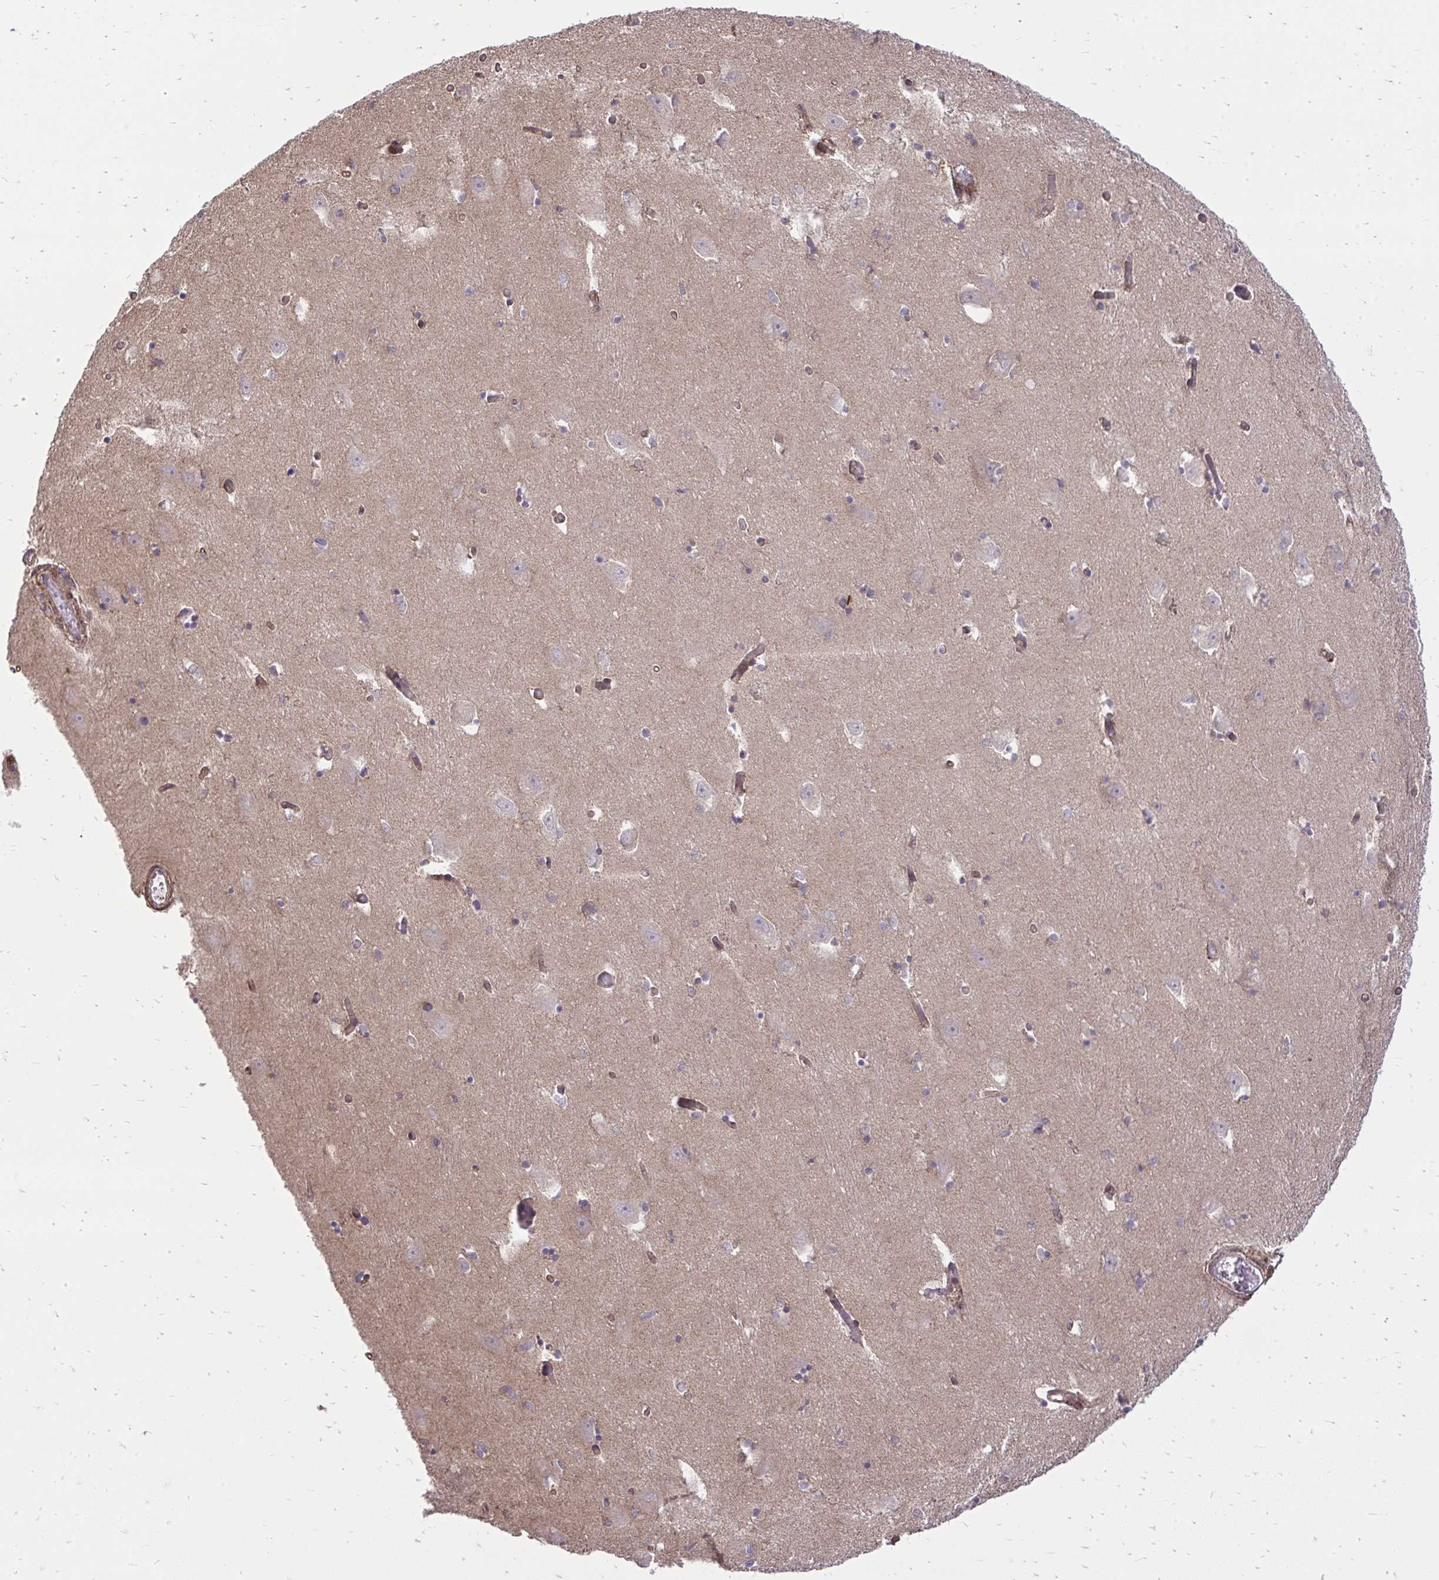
{"staining": {"intensity": "weak", "quantity": "<25%", "location": "cytoplasmic/membranous"}, "tissue": "caudate", "cell_type": "Glial cells", "image_type": "normal", "snomed": [{"axis": "morphology", "description": "Normal tissue, NOS"}, {"axis": "topography", "description": "Lateral ventricle wall"}, {"axis": "topography", "description": "Hippocampus"}], "caption": "Normal caudate was stained to show a protein in brown. There is no significant staining in glial cells.", "gene": "SLC7A5", "patient": {"sex": "female", "age": 63}}